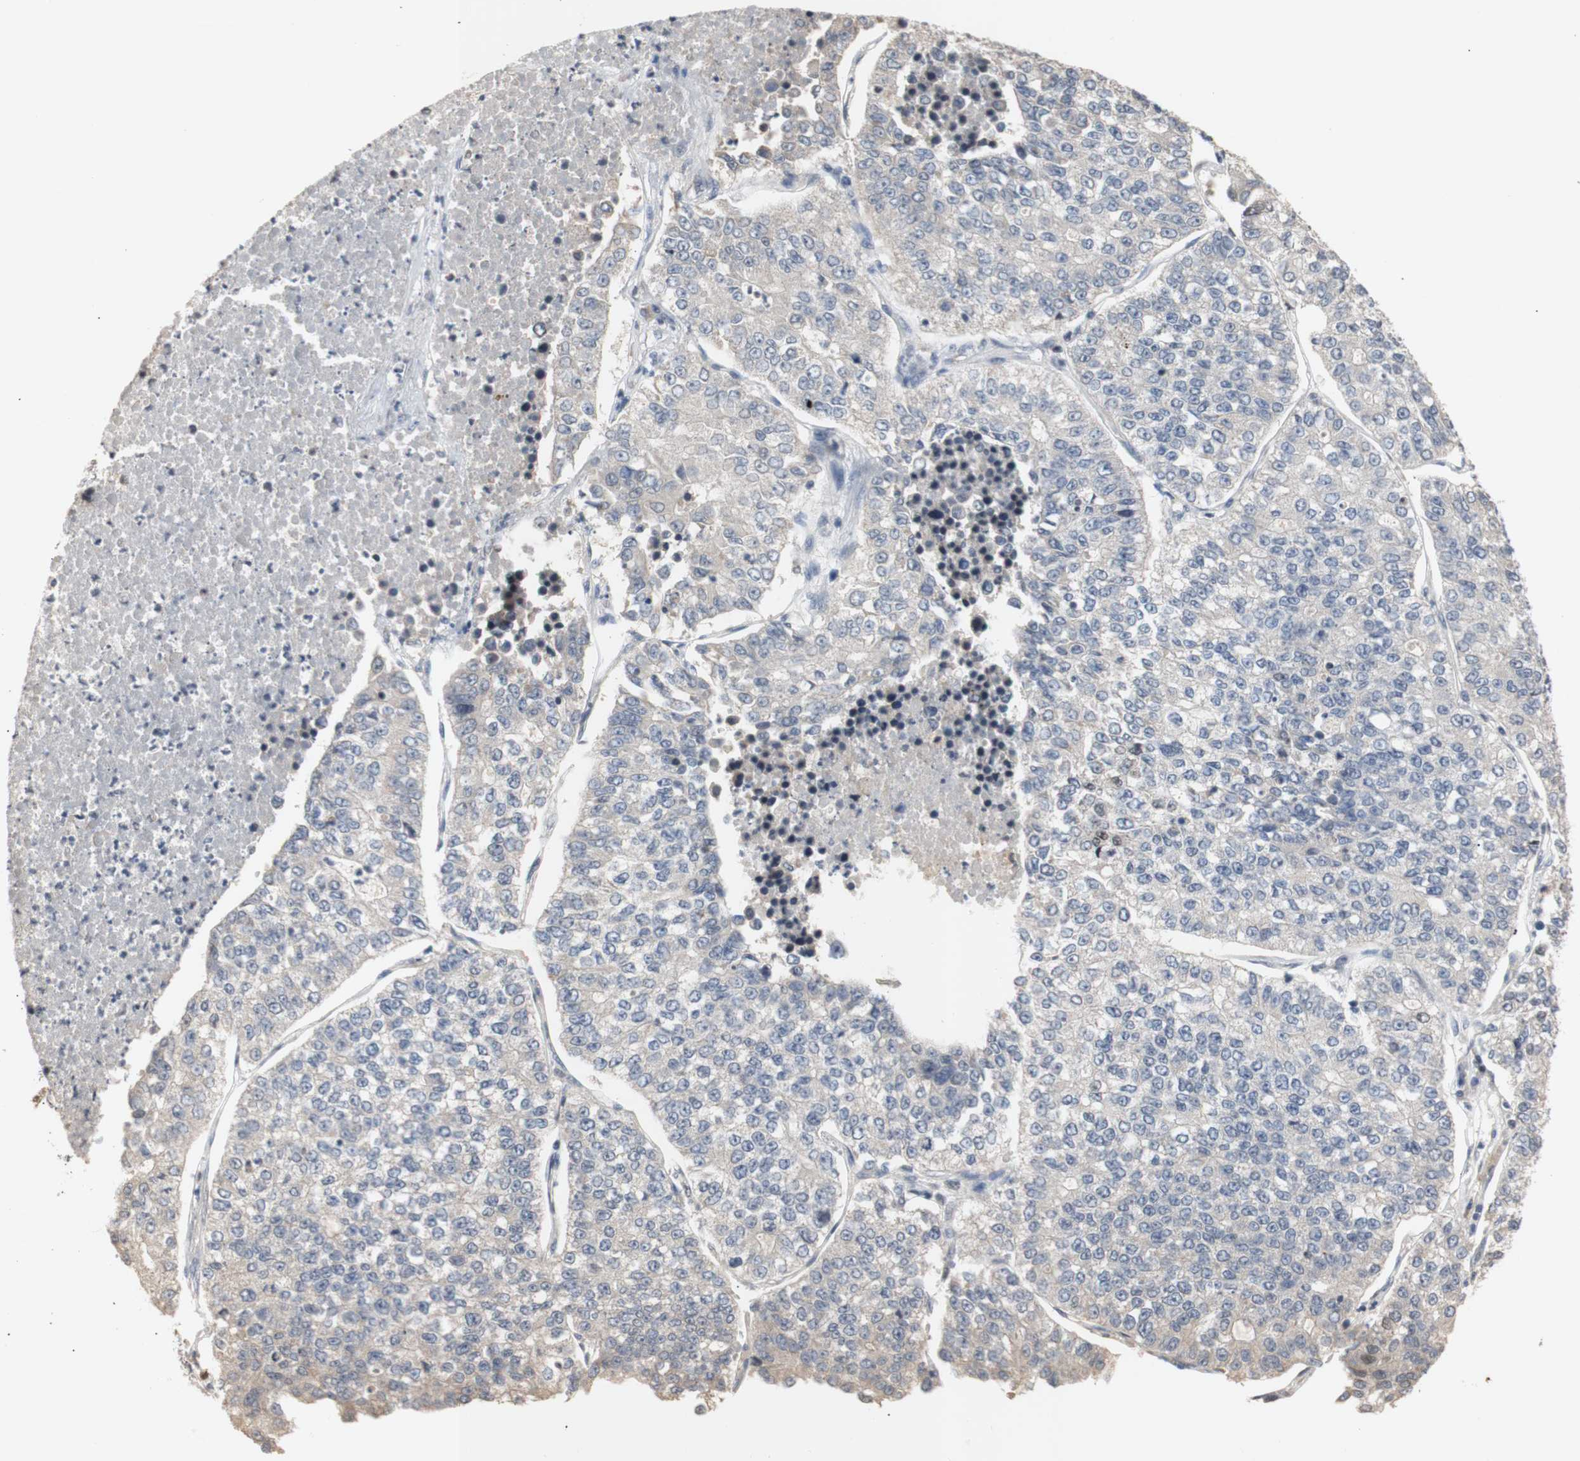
{"staining": {"intensity": "weak", "quantity": "<25%", "location": "cytoplasmic/membranous"}, "tissue": "lung cancer", "cell_type": "Tumor cells", "image_type": "cancer", "snomed": [{"axis": "morphology", "description": "Adenocarcinoma, NOS"}, {"axis": "topography", "description": "Lung"}], "caption": "Immunohistochemistry (IHC) micrograph of lung adenocarcinoma stained for a protein (brown), which displays no expression in tumor cells.", "gene": "FOSB", "patient": {"sex": "male", "age": 49}}